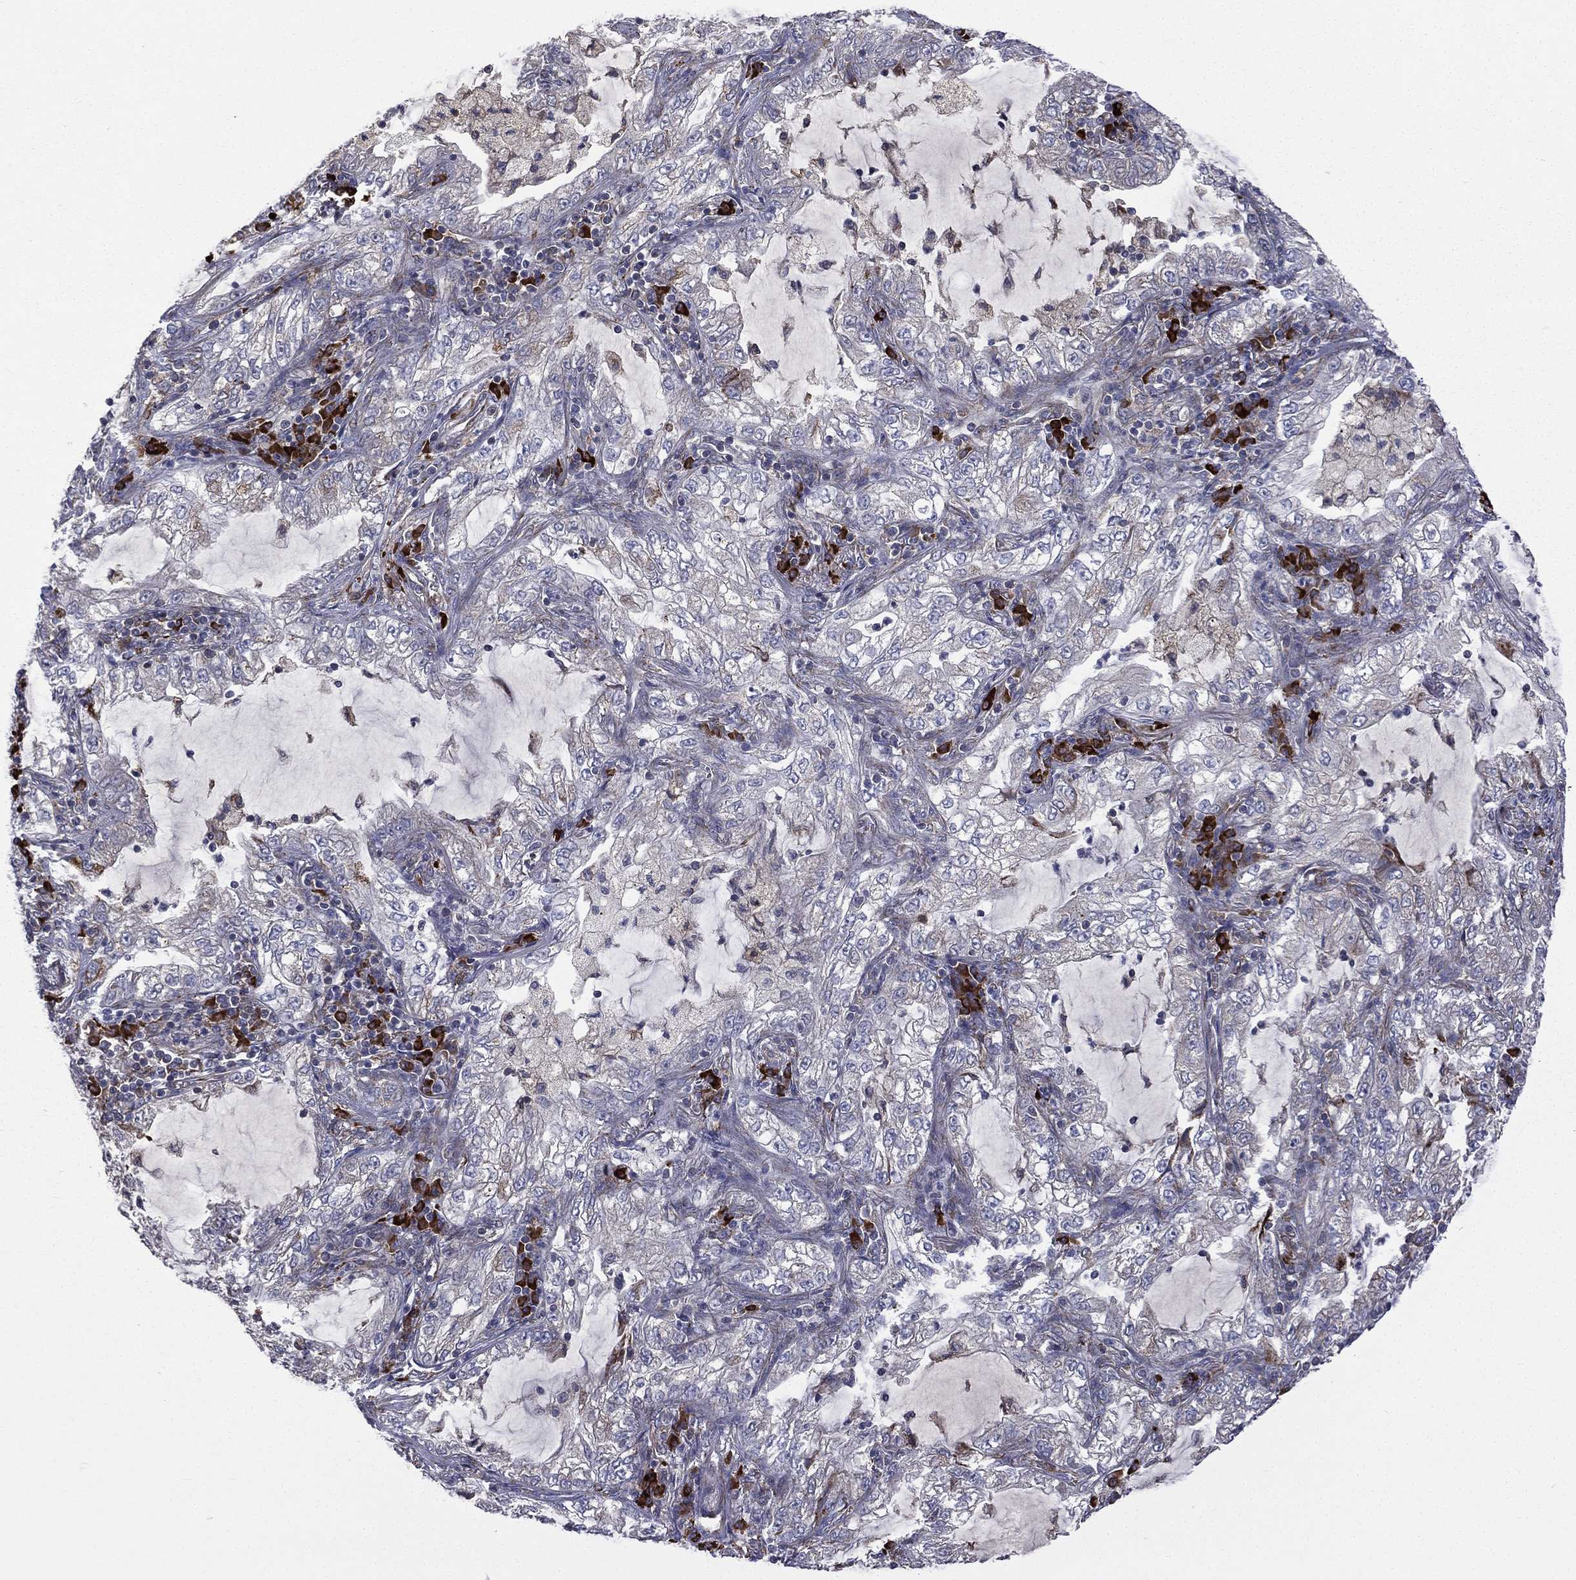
{"staining": {"intensity": "negative", "quantity": "none", "location": "none"}, "tissue": "lung cancer", "cell_type": "Tumor cells", "image_type": "cancer", "snomed": [{"axis": "morphology", "description": "Adenocarcinoma, NOS"}, {"axis": "topography", "description": "Lung"}], "caption": "Lung cancer was stained to show a protein in brown. There is no significant expression in tumor cells.", "gene": "C20orf96", "patient": {"sex": "female", "age": 73}}